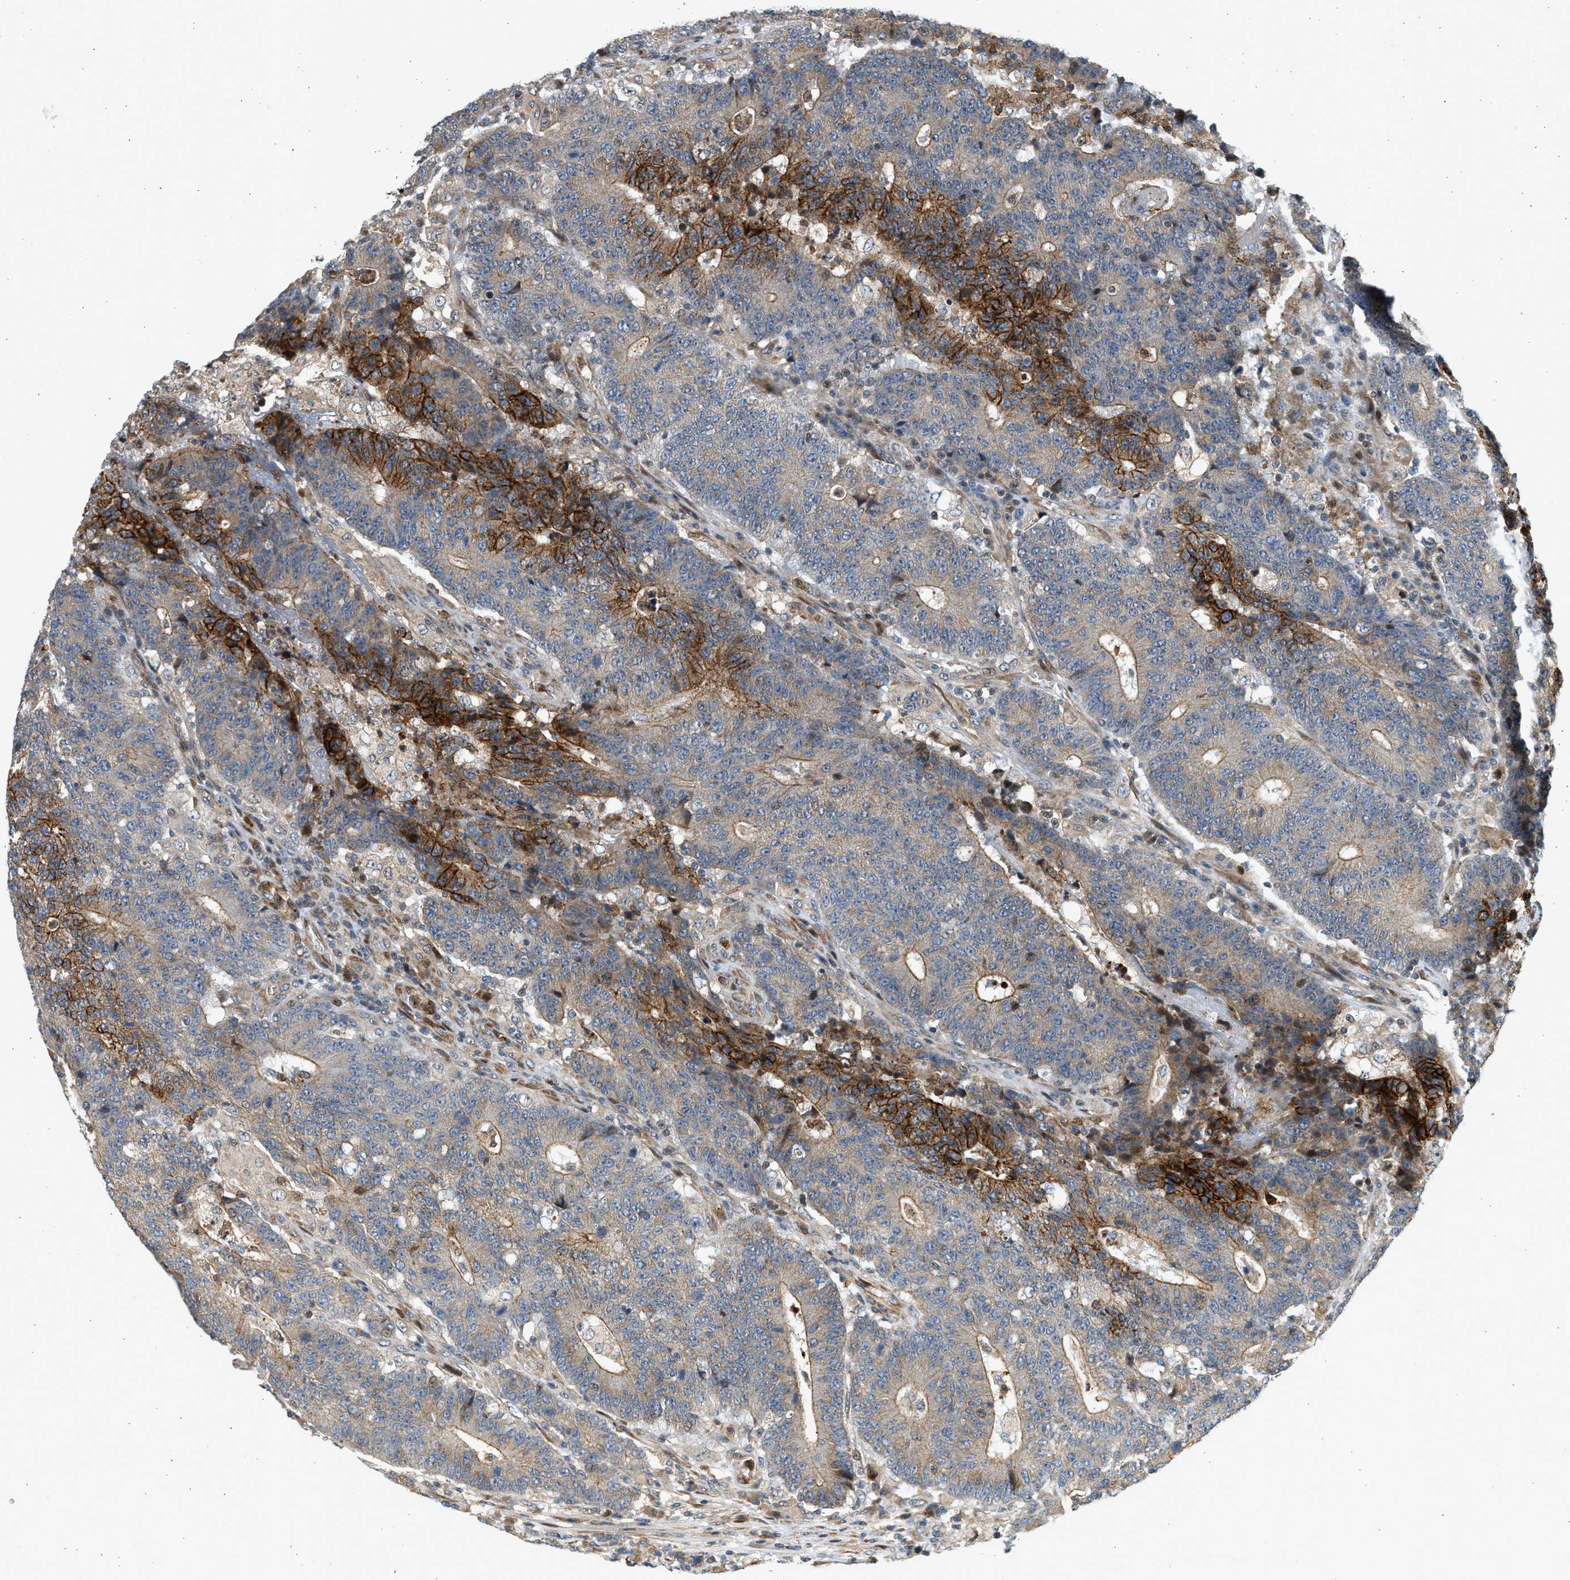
{"staining": {"intensity": "strong", "quantity": "<25%", "location": "cytoplasmic/membranous"}, "tissue": "colorectal cancer", "cell_type": "Tumor cells", "image_type": "cancer", "snomed": [{"axis": "morphology", "description": "Normal tissue, NOS"}, {"axis": "morphology", "description": "Adenocarcinoma, NOS"}, {"axis": "topography", "description": "Colon"}], "caption": "Human colorectal cancer stained for a protein (brown) displays strong cytoplasmic/membranous positive staining in about <25% of tumor cells.", "gene": "NRSN2", "patient": {"sex": "female", "age": 75}}